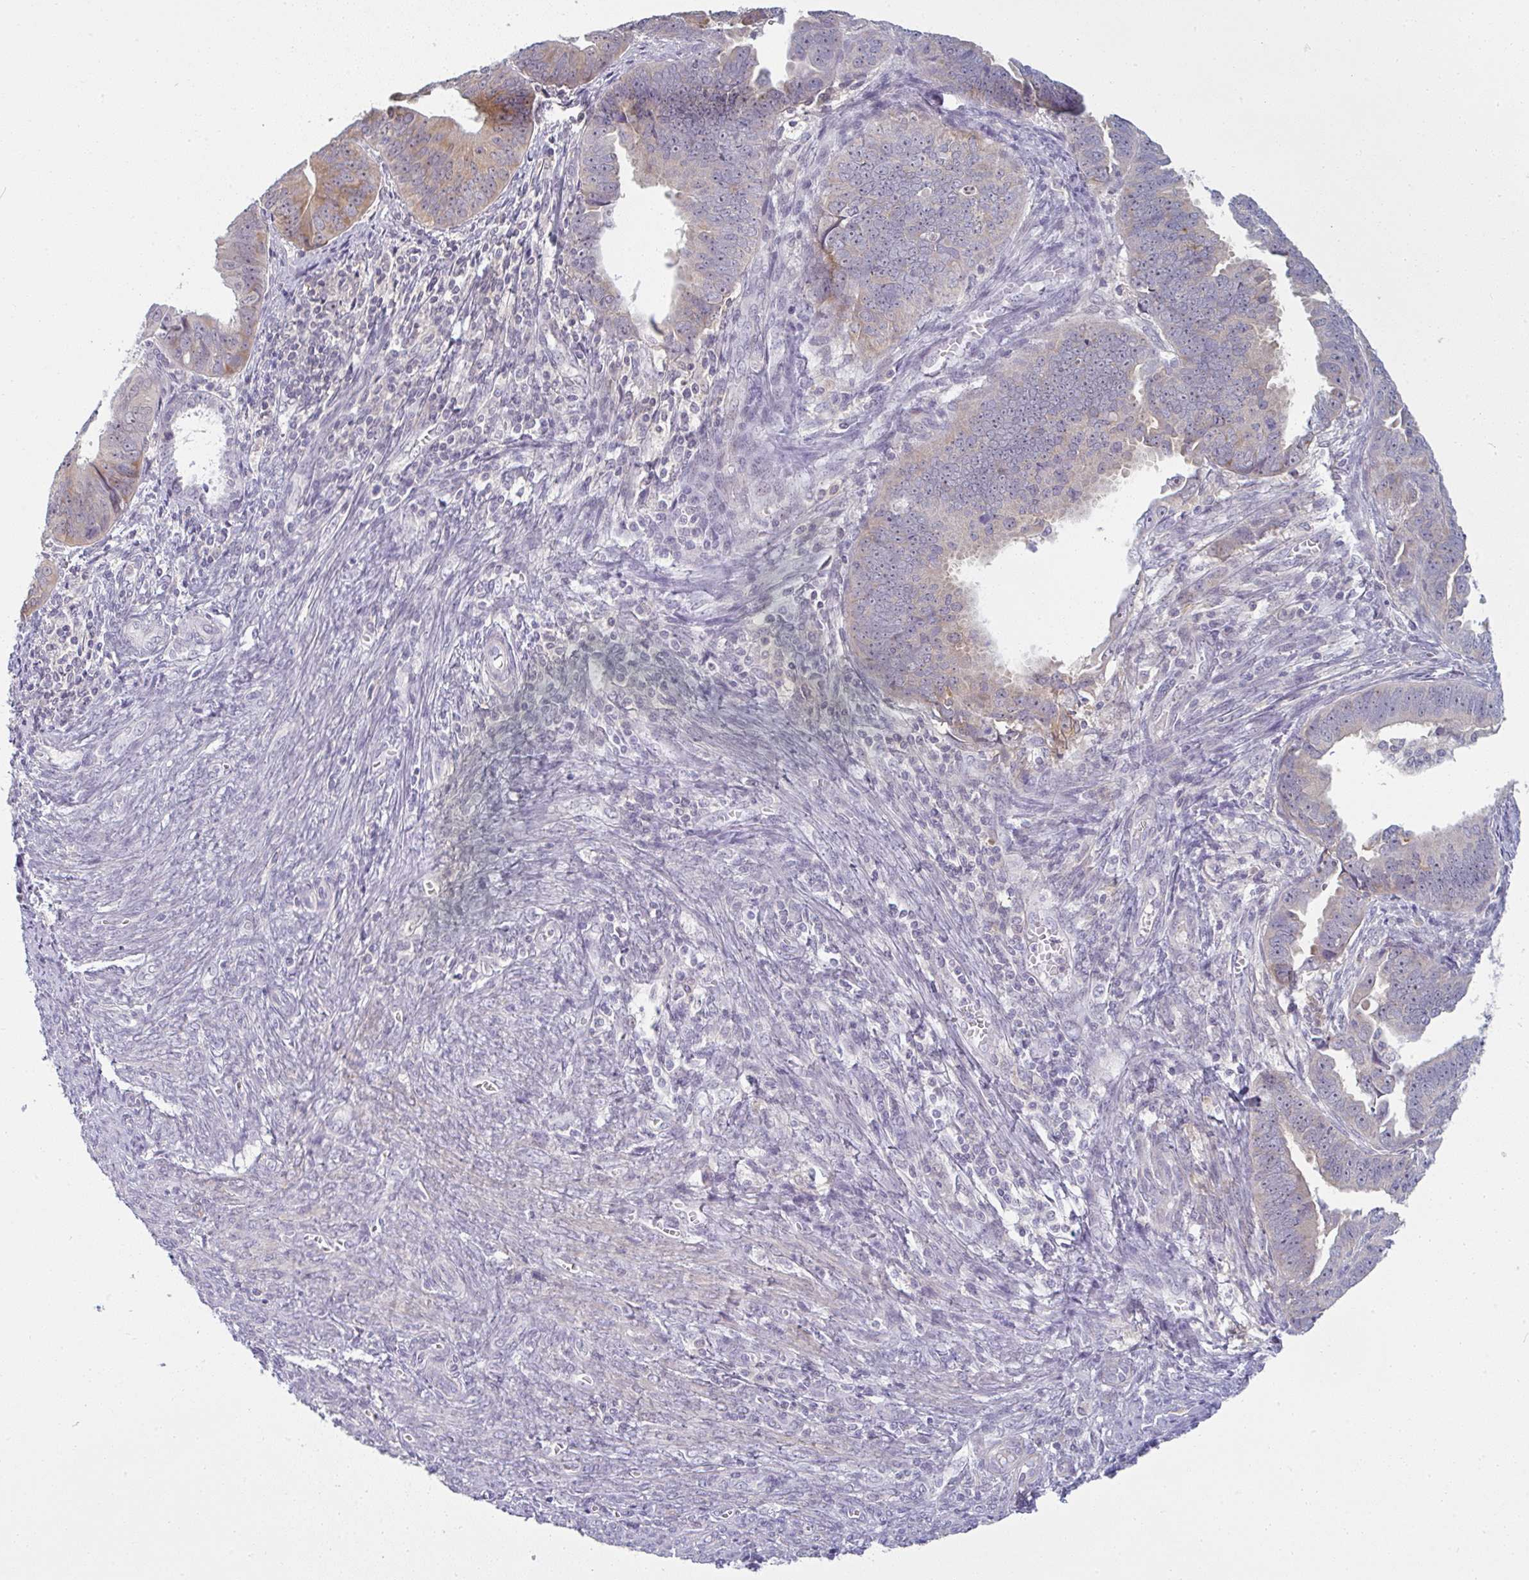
{"staining": {"intensity": "weak", "quantity": "25%-75%", "location": "cytoplasmic/membranous"}, "tissue": "endometrial cancer", "cell_type": "Tumor cells", "image_type": "cancer", "snomed": [{"axis": "morphology", "description": "Adenocarcinoma, NOS"}, {"axis": "topography", "description": "Endometrium"}], "caption": "The immunohistochemical stain labels weak cytoplasmic/membranous positivity in tumor cells of endometrial cancer (adenocarcinoma) tissue.", "gene": "PPFIA4", "patient": {"sex": "female", "age": 75}}